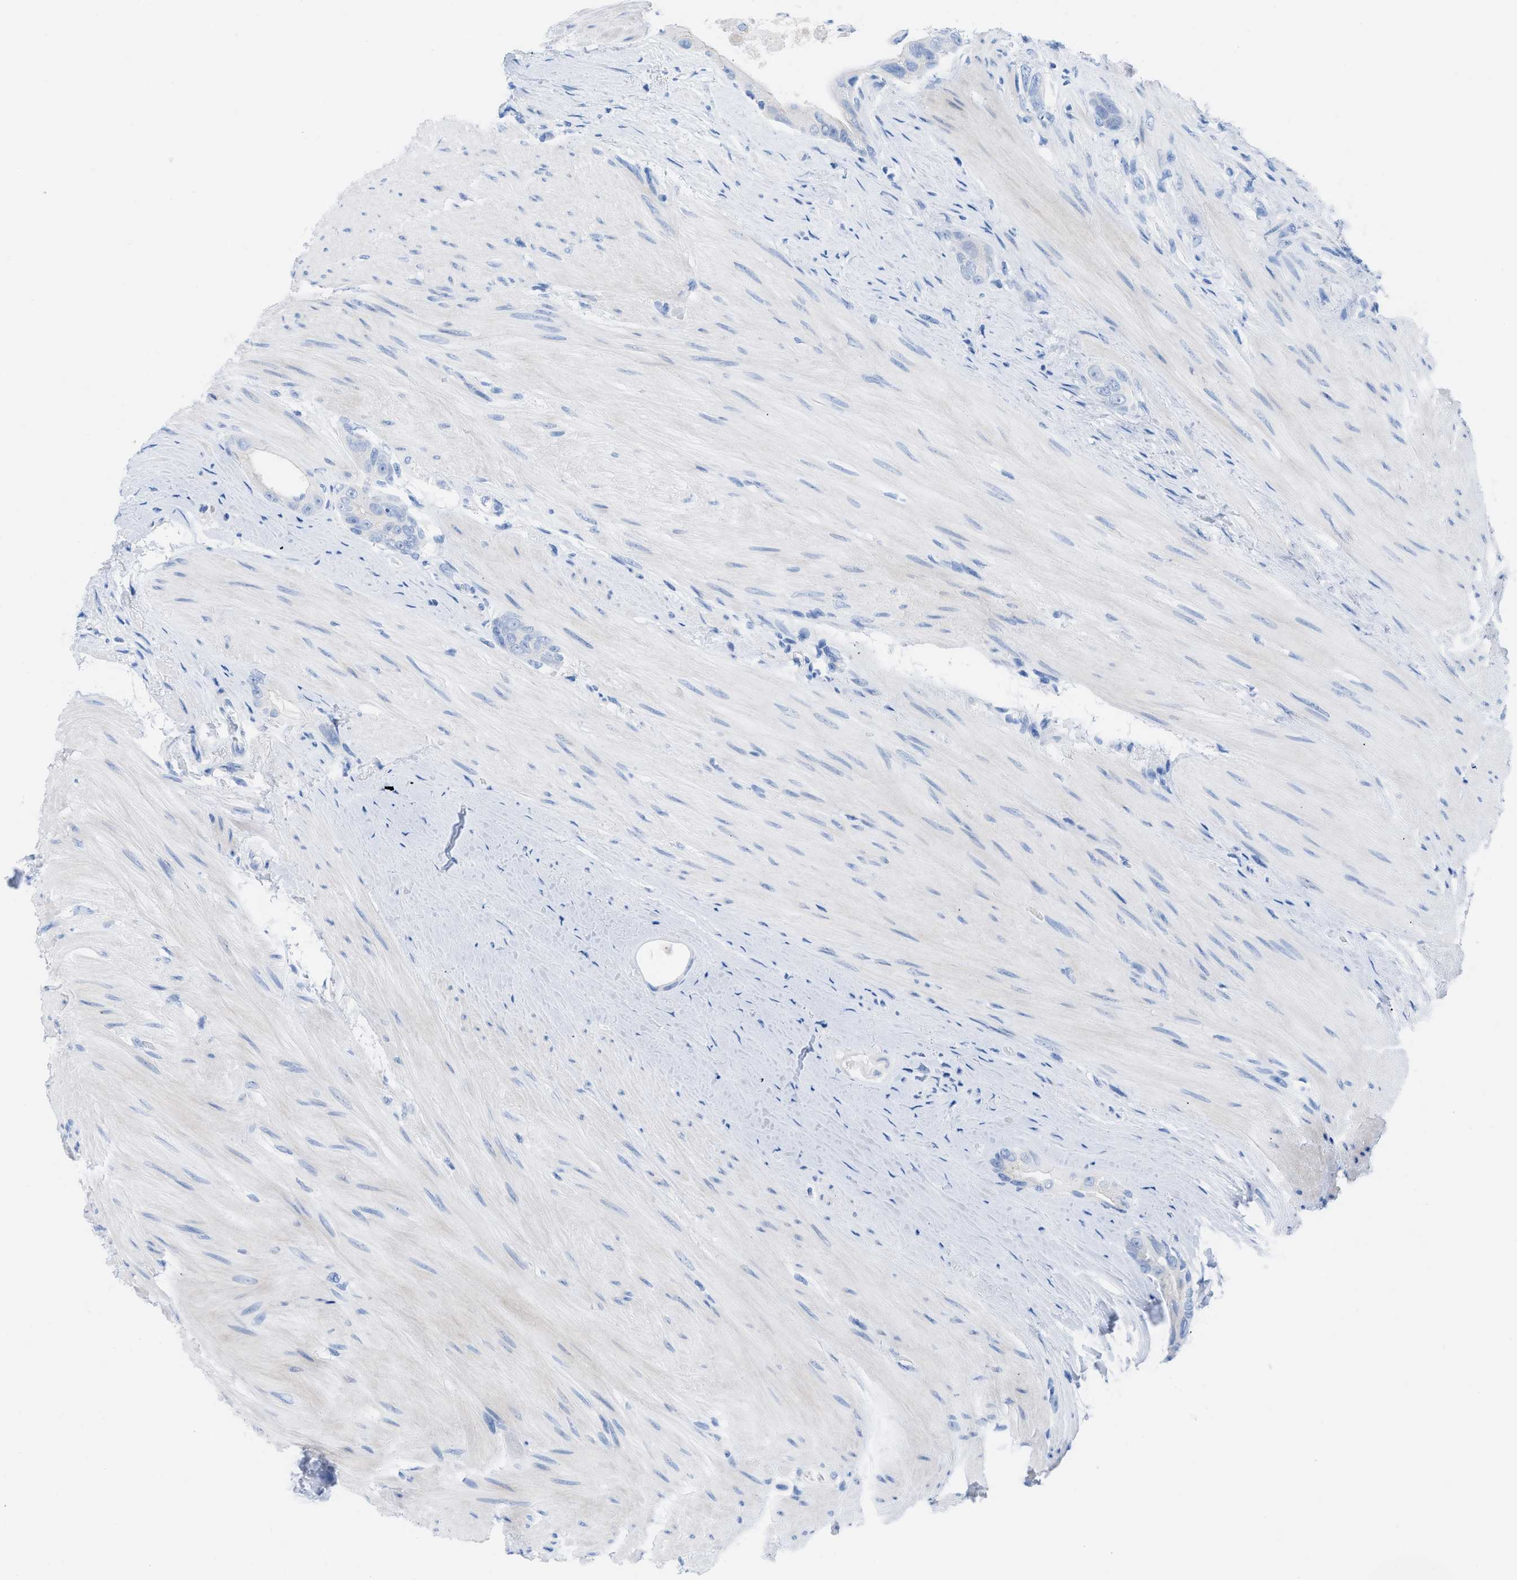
{"staining": {"intensity": "negative", "quantity": "none", "location": "none"}, "tissue": "colorectal cancer", "cell_type": "Tumor cells", "image_type": "cancer", "snomed": [{"axis": "morphology", "description": "Adenocarcinoma, NOS"}, {"axis": "topography", "description": "Rectum"}], "caption": "Tumor cells are negative for brown protein staining in colorectal cancer.", "gene": "TCL1A", "patient": {"sex": "male", "age": 51}}